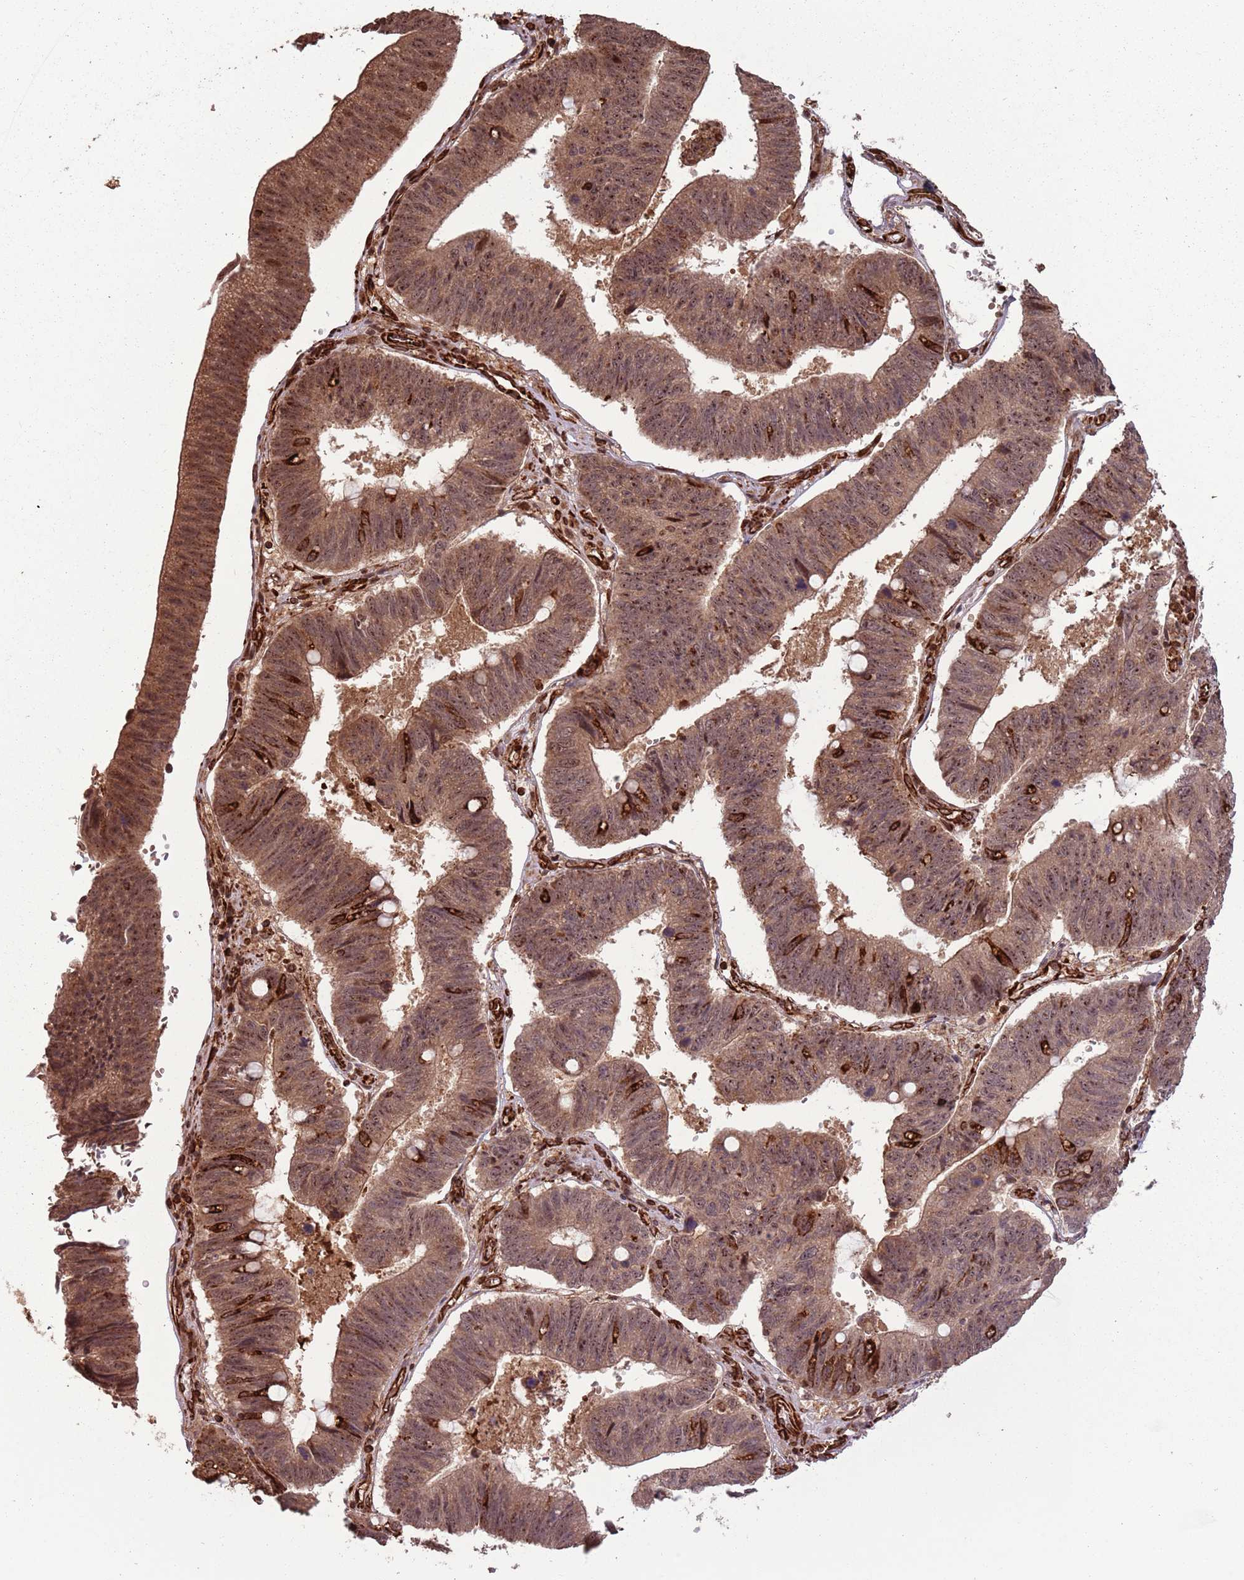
{"staining": {"intensity": "moderate", "quantity": ">75%", "location": "cytoplasmic/membranous,nuclear"}, "tissue": "stomach cancer", "cell_type": "Tumor cells", "image_type": "cancer", "snomed": [{"axis": "morphology", "description": "Adenocarcinoma, NOS"}, {"axis": "topography", "description": "Stomach"}], "caption": "Brown immunohistochemical staining in human stomach cancer exhibits moderate cytoplasmic/membranous and nuclear staining in about >75% of tumor cells. (Stains: DAB in brown, nuclei in blue, Microscopy: brightfield microscopy at high magnification).", "gene": "ADAMTS3", "patient": {"sex": "male", "age": 59}}